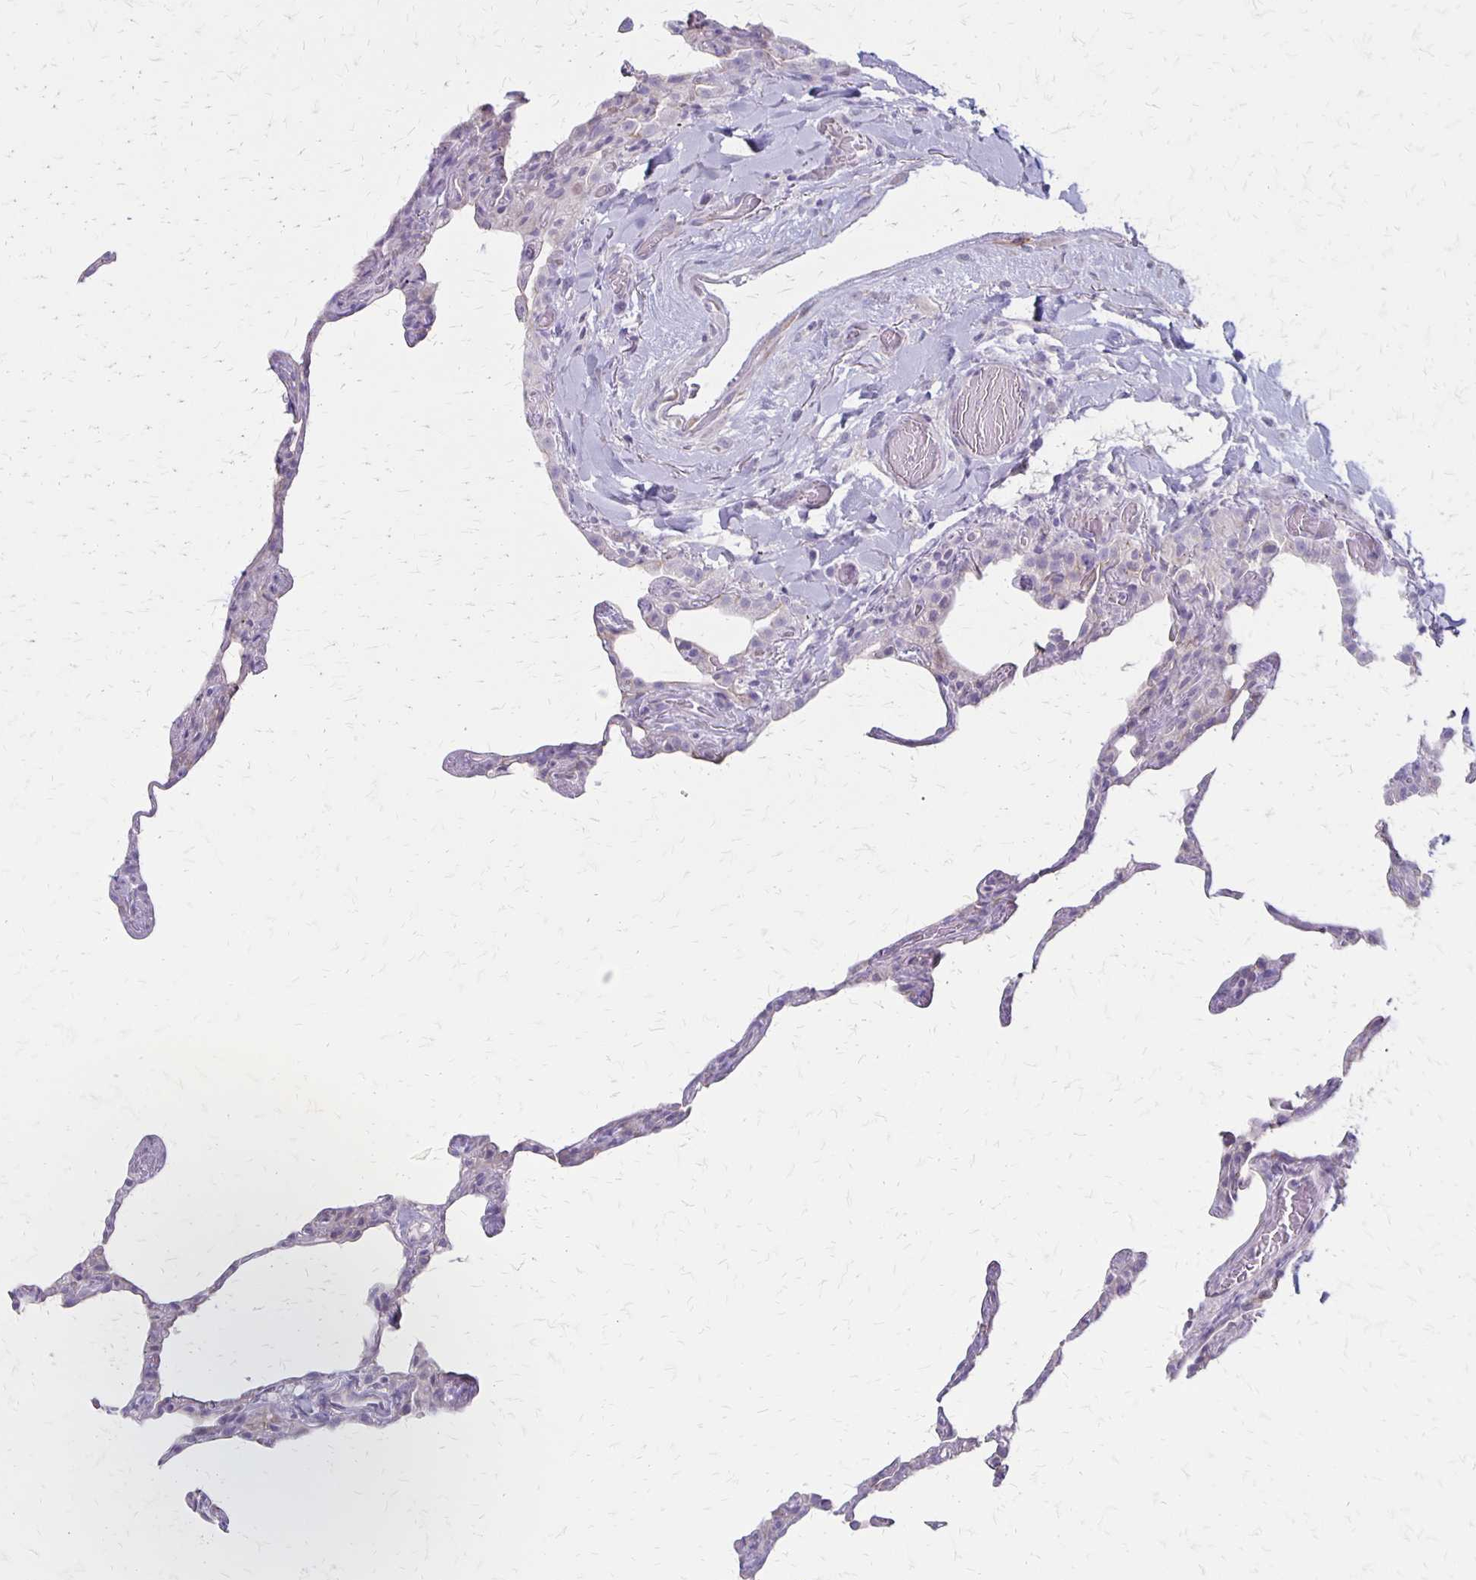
{"staining": {"intensity": "negative", "quantity": "none", "location": "none"}, "tissue": "lung", "cell_type": "Alveolar cells", "image_type": "normal", "snomed": [{"axis": "morphology", "description": "Normal tissue, NOS"}, {"axis": "topography", "description": "Lung"}], "caption": "Immunohistochemistry (IHC) micrograph of normal human lung stained for a protein (brown), which reveals no expression in alveolar cells. The staining was performed using DAB to visualize the protein expression in brown, while the nuclei were stained in blue with hematoxylin (Magnification: 20x).", "gene": "HOMER1", "patient": {"sex": "female", "age": 57}}